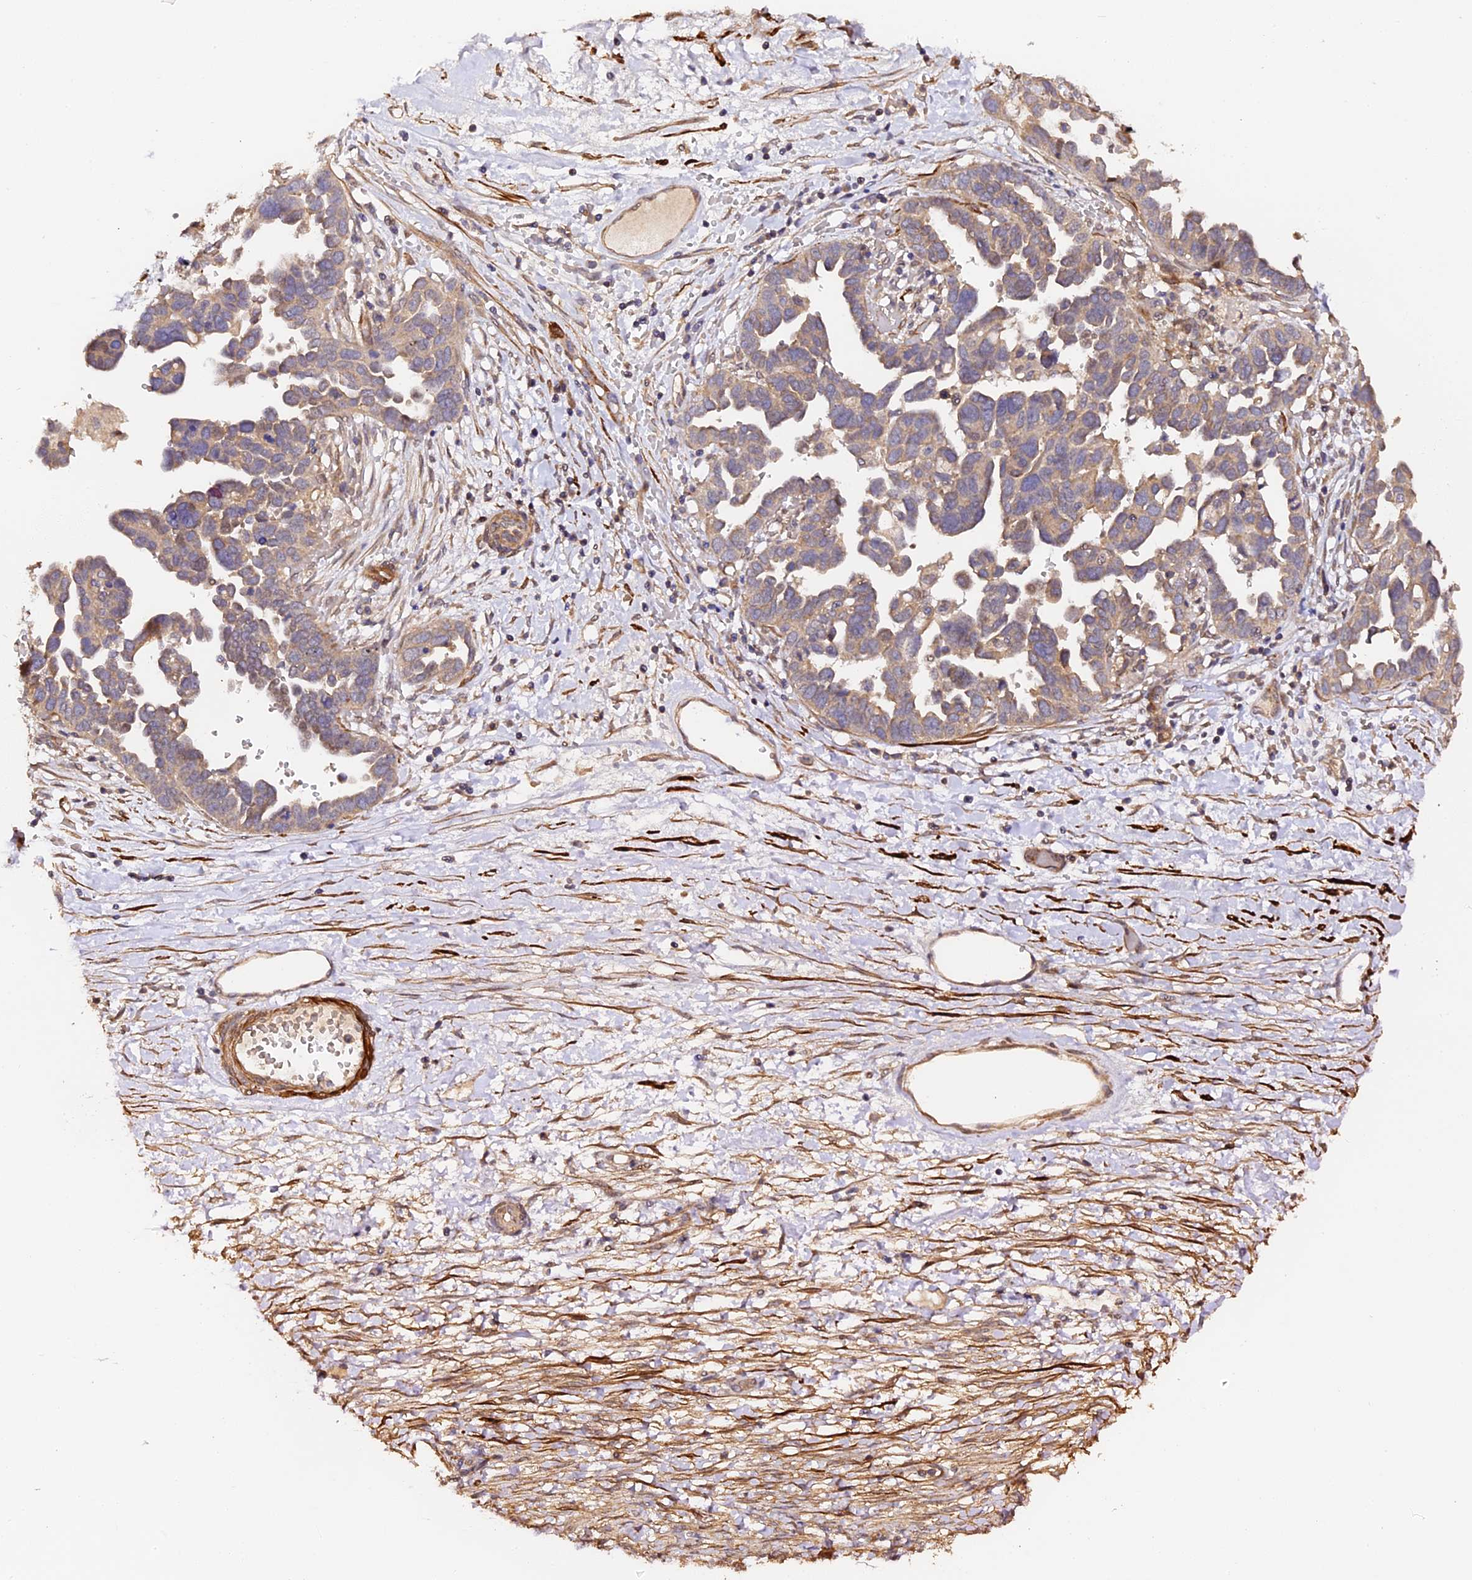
{"staining": {"intensity": "weak", "quantity": ">75%", "location": "cytoplasmic/membranous"}, "tissue": "ovarian cancer", "cell_type": "Tumor cells", "image_type": "cancer", "snomed": [{"axis": "morphology", "description": "Cystadenocarcinoma, serous, NOS"}, {"axis": "topography", "description": "Ovary"}], "caption": "There is low levels of weak cytoplasmic/membranous positivity in tumor cells of ovarian cancer (serous cystadenocarcinoma), as demonstrated by immunohistochemical staining (brown color).", "gene": "TDO2", "patient": {"sex": "female", "age": 54}}